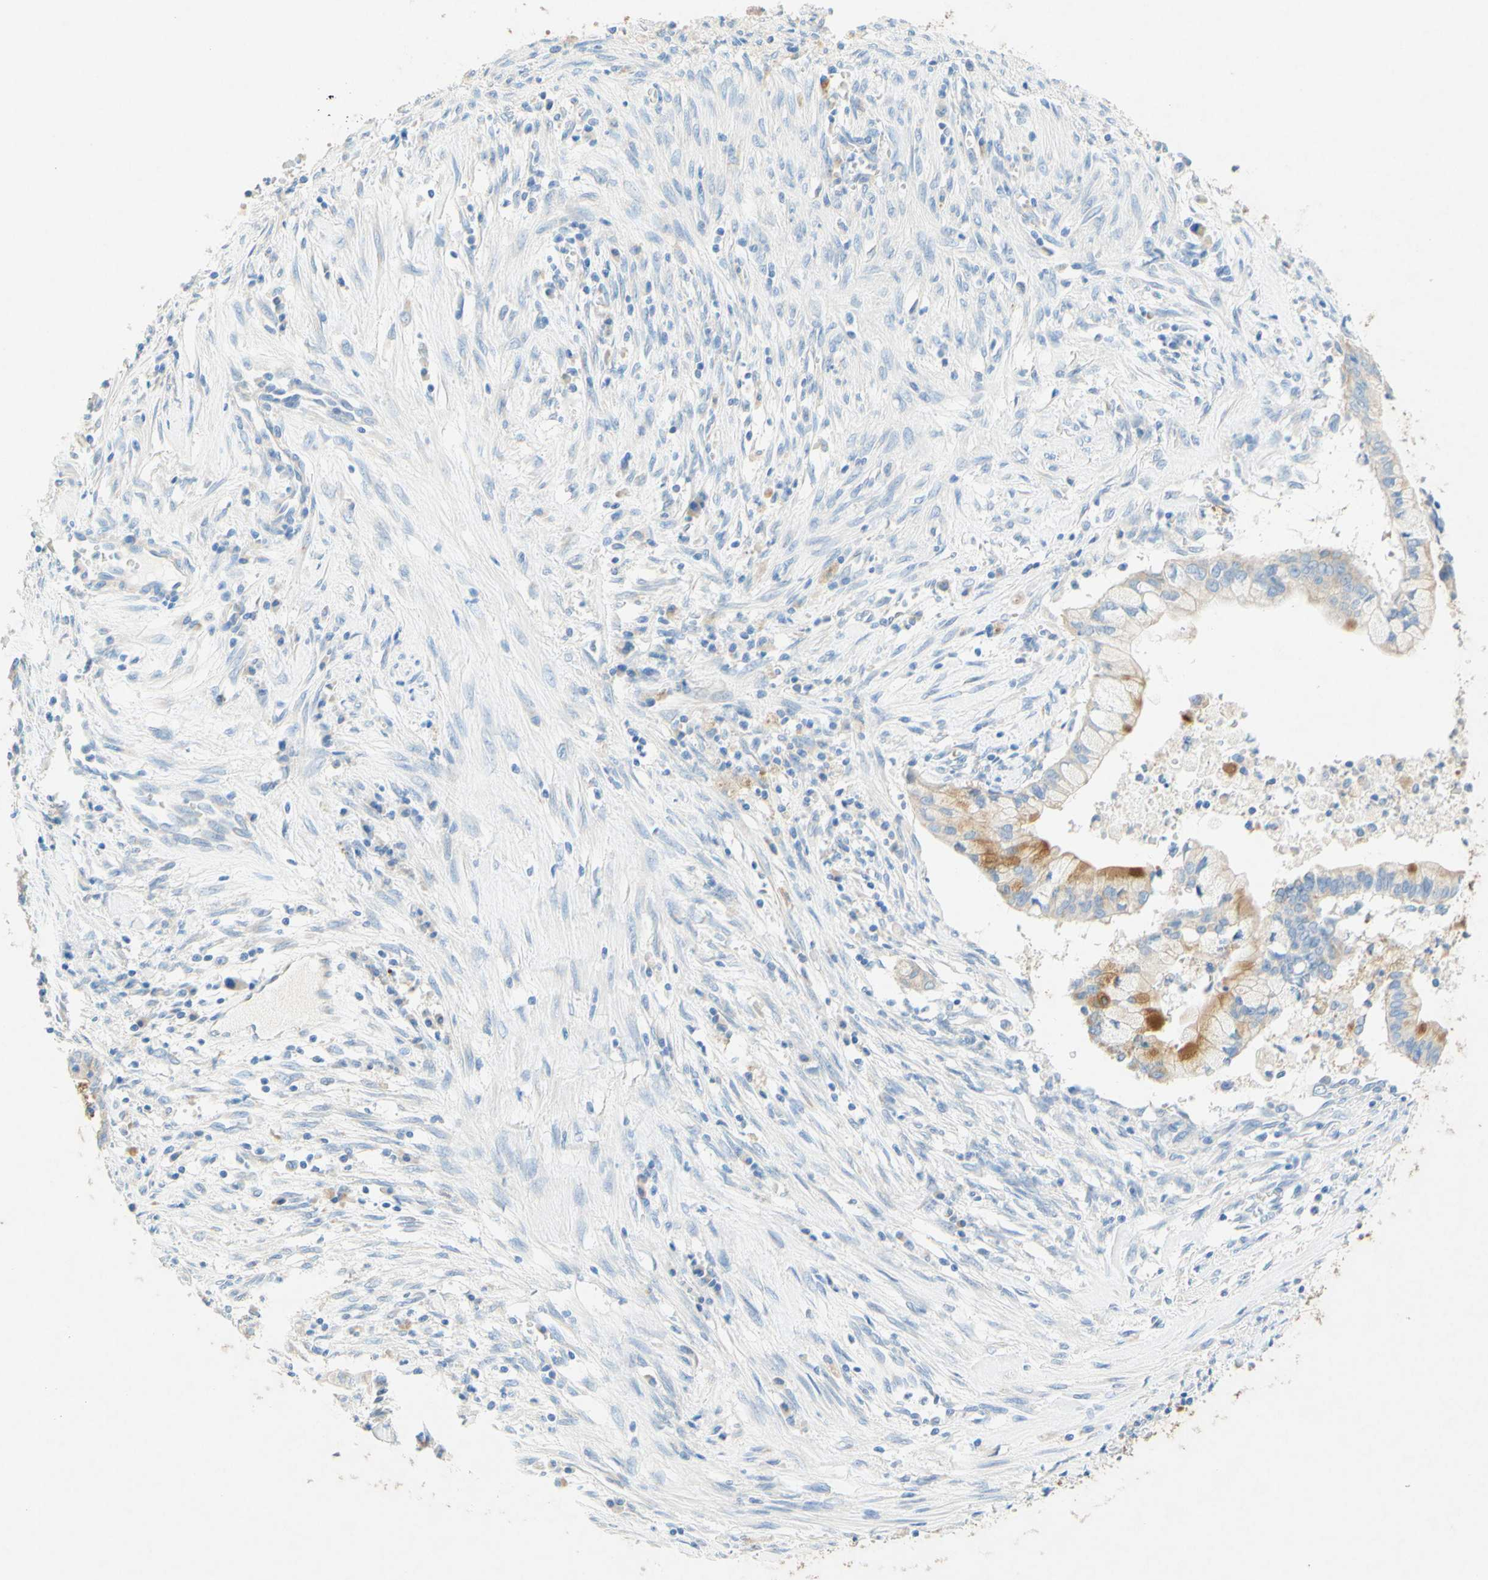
{"staining": {"intensity": "moderate", "quantity": "25%-75%", "location": "cytoplasmic/membranous"}, "tissue": "cervical cancer", "cell_type": "Tumor cells", "image_type": "cancer", "snomed": [{"axis": "morphology", "description": "Adenocarcinoma, NOS"}, {"axis": "topography", "description": "Cervix"}], "caption": "Cervical cancer (adenocarcinoma) stained with DAB (3,3'-diaminobenzidine) immunohistochemistry demonstrates medium levels of moderate cytoplasmic/membranous expression in approximately 25%-75% of tumor cells.", "gene": "SLC46A1", "patient": {"sex": "female", "age": 44}}